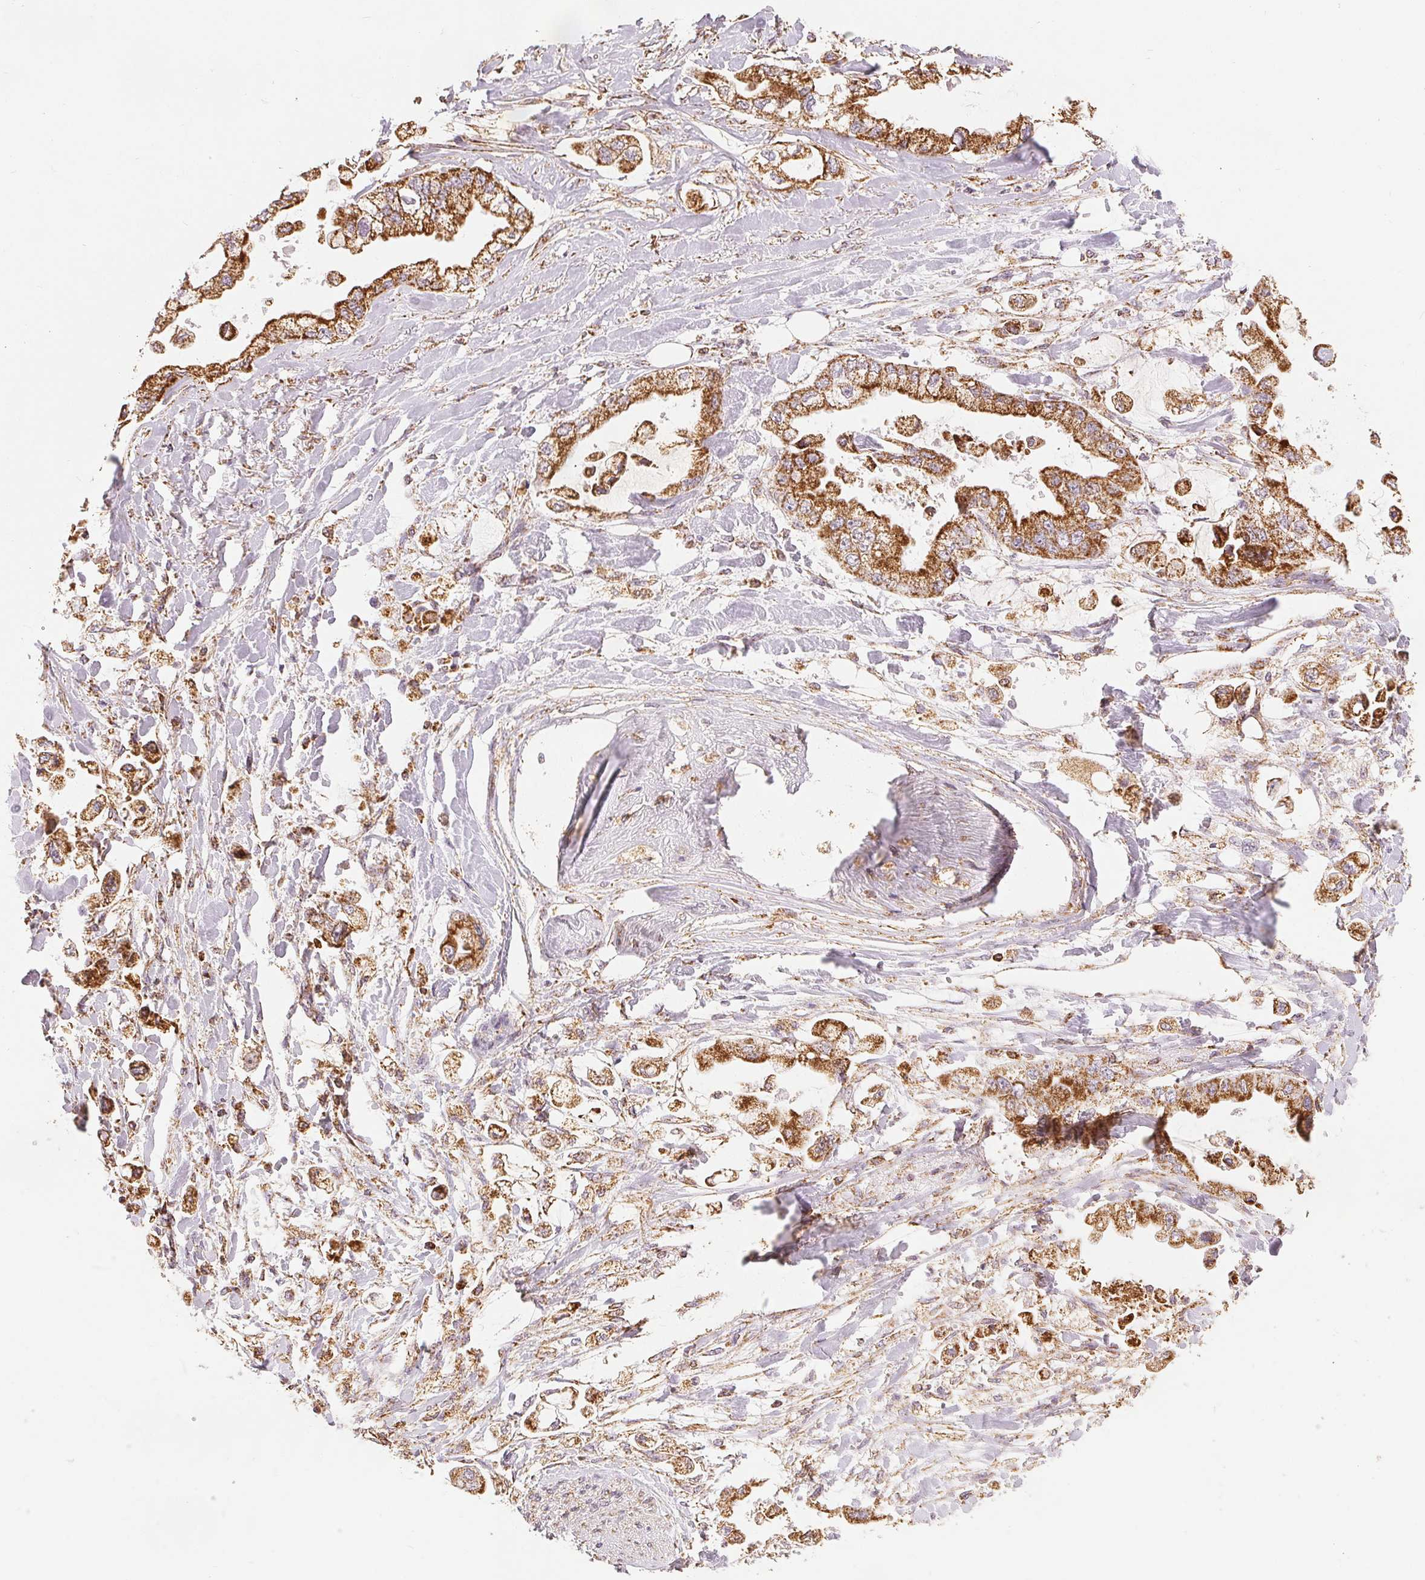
{"staining": {"intensity": "strong", "quantity": ">75%", "location": "cytoplasmic/membranous"}, "tissue": "stomach cancer", "cell_type": "Tumor cells", "image_type": "cancer", "snomed": [{"axis": "morphology", "description": "Adenocarcinoma, NOS"}, {"axis": "topography", "description": "Stomach"}], "caption": "A high-resolution micrograph shows IHC staining of stomach cancer, which exhibits strong cytoplasmic/membranous positivity in approximately >75% of tumor cells.", "gene": "SDHB", "patient": {"sex": "male", "age": 62}}